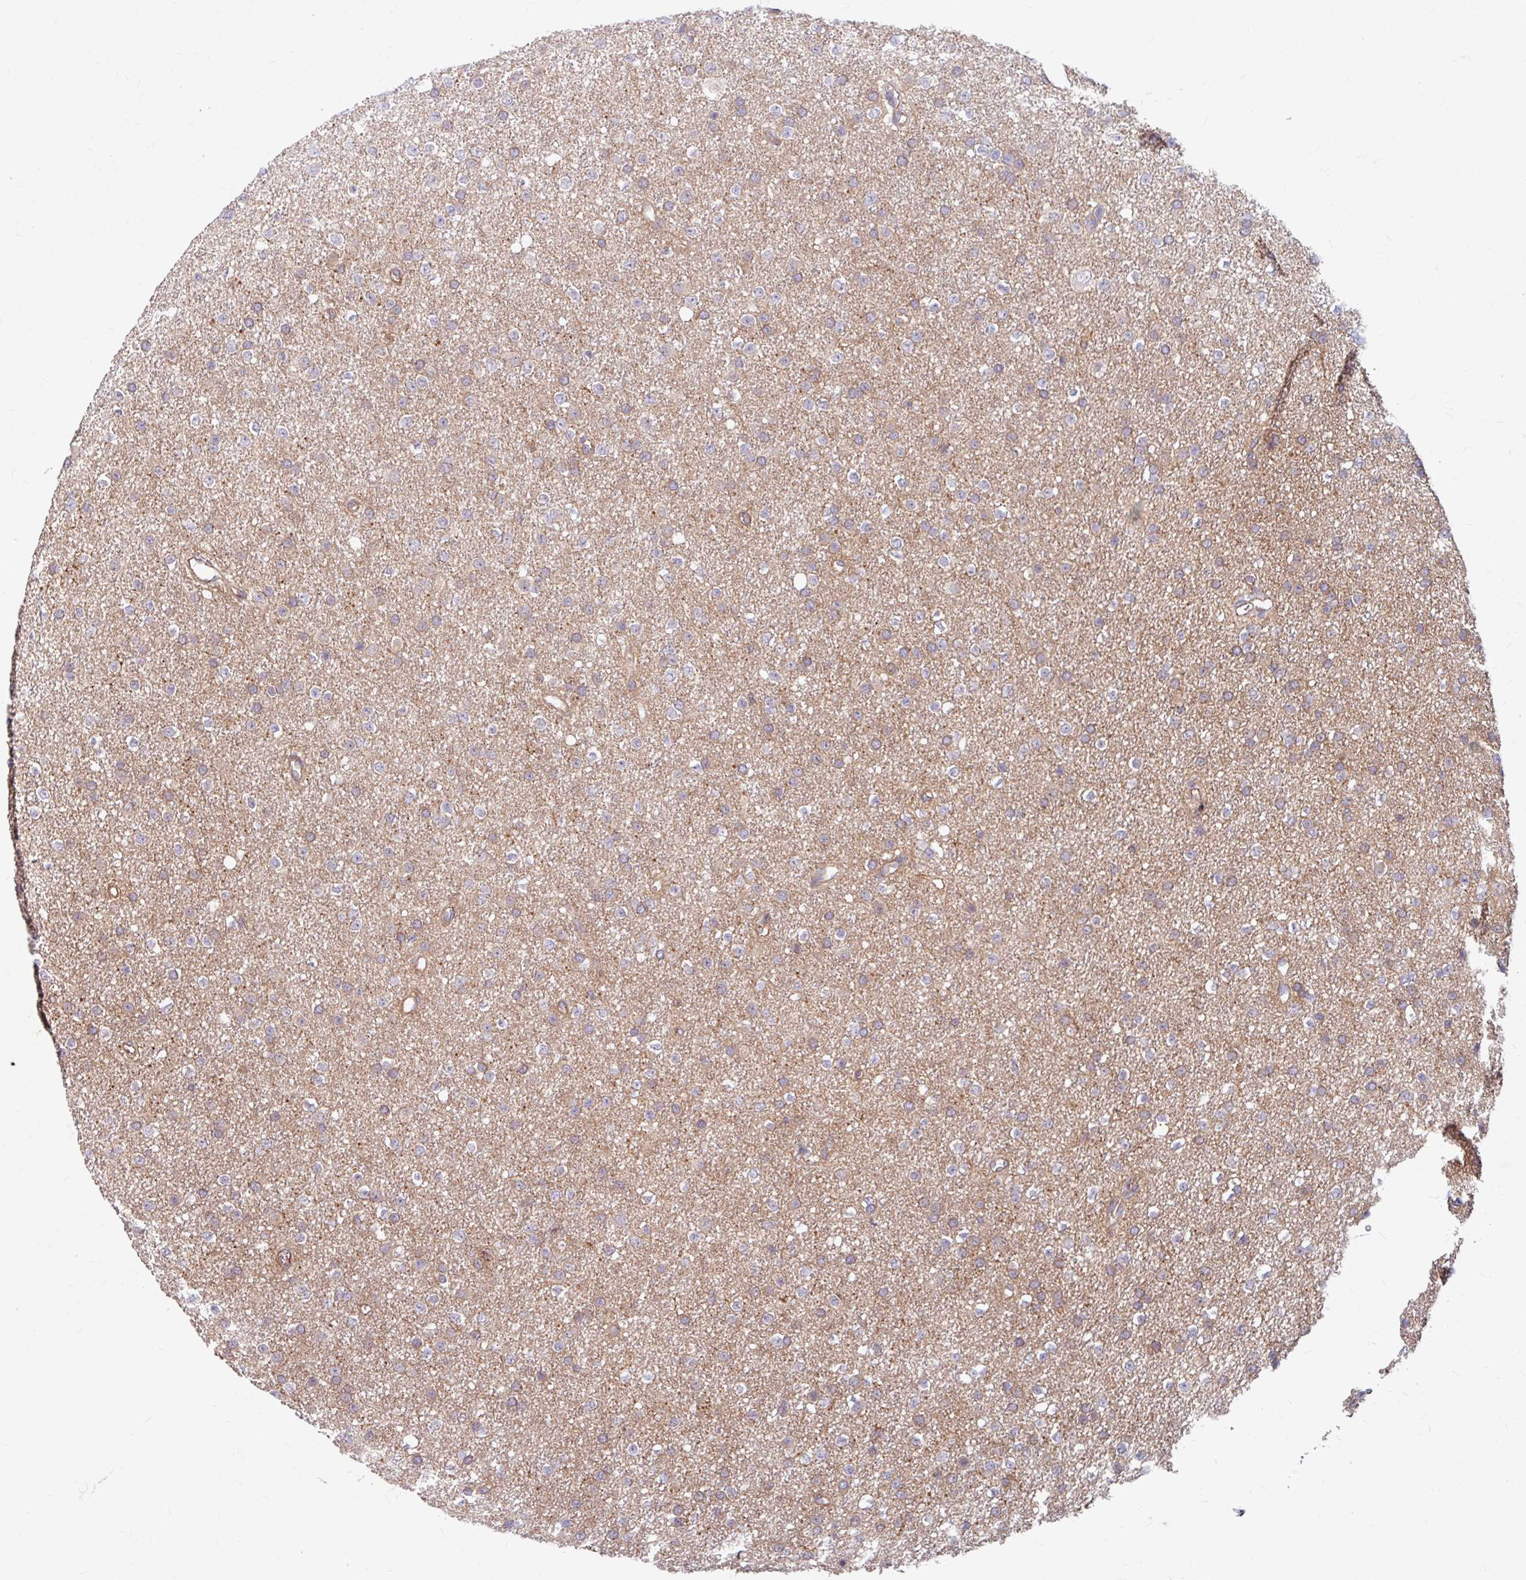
{"staining": {"intensity": "weak", "quantity": "25%-75%", "location": "cytoplasmic/membranous"}, "tissue": "glioma", "cell_type": "Tumor cells", "image_type": "cancer", "snomed": [{"axis": "morphology", "description": "Glioma, malignant, Low grade"}, {"axis": "topography", "description": "Brain"}], "caption": "This is a histology image of IHC staining of glioma, which shows weak staining in the cytoplasmic/membranous of tumor cells.", "gene": "DAAM2", "patient": {"sex": "female", "age": 34}}